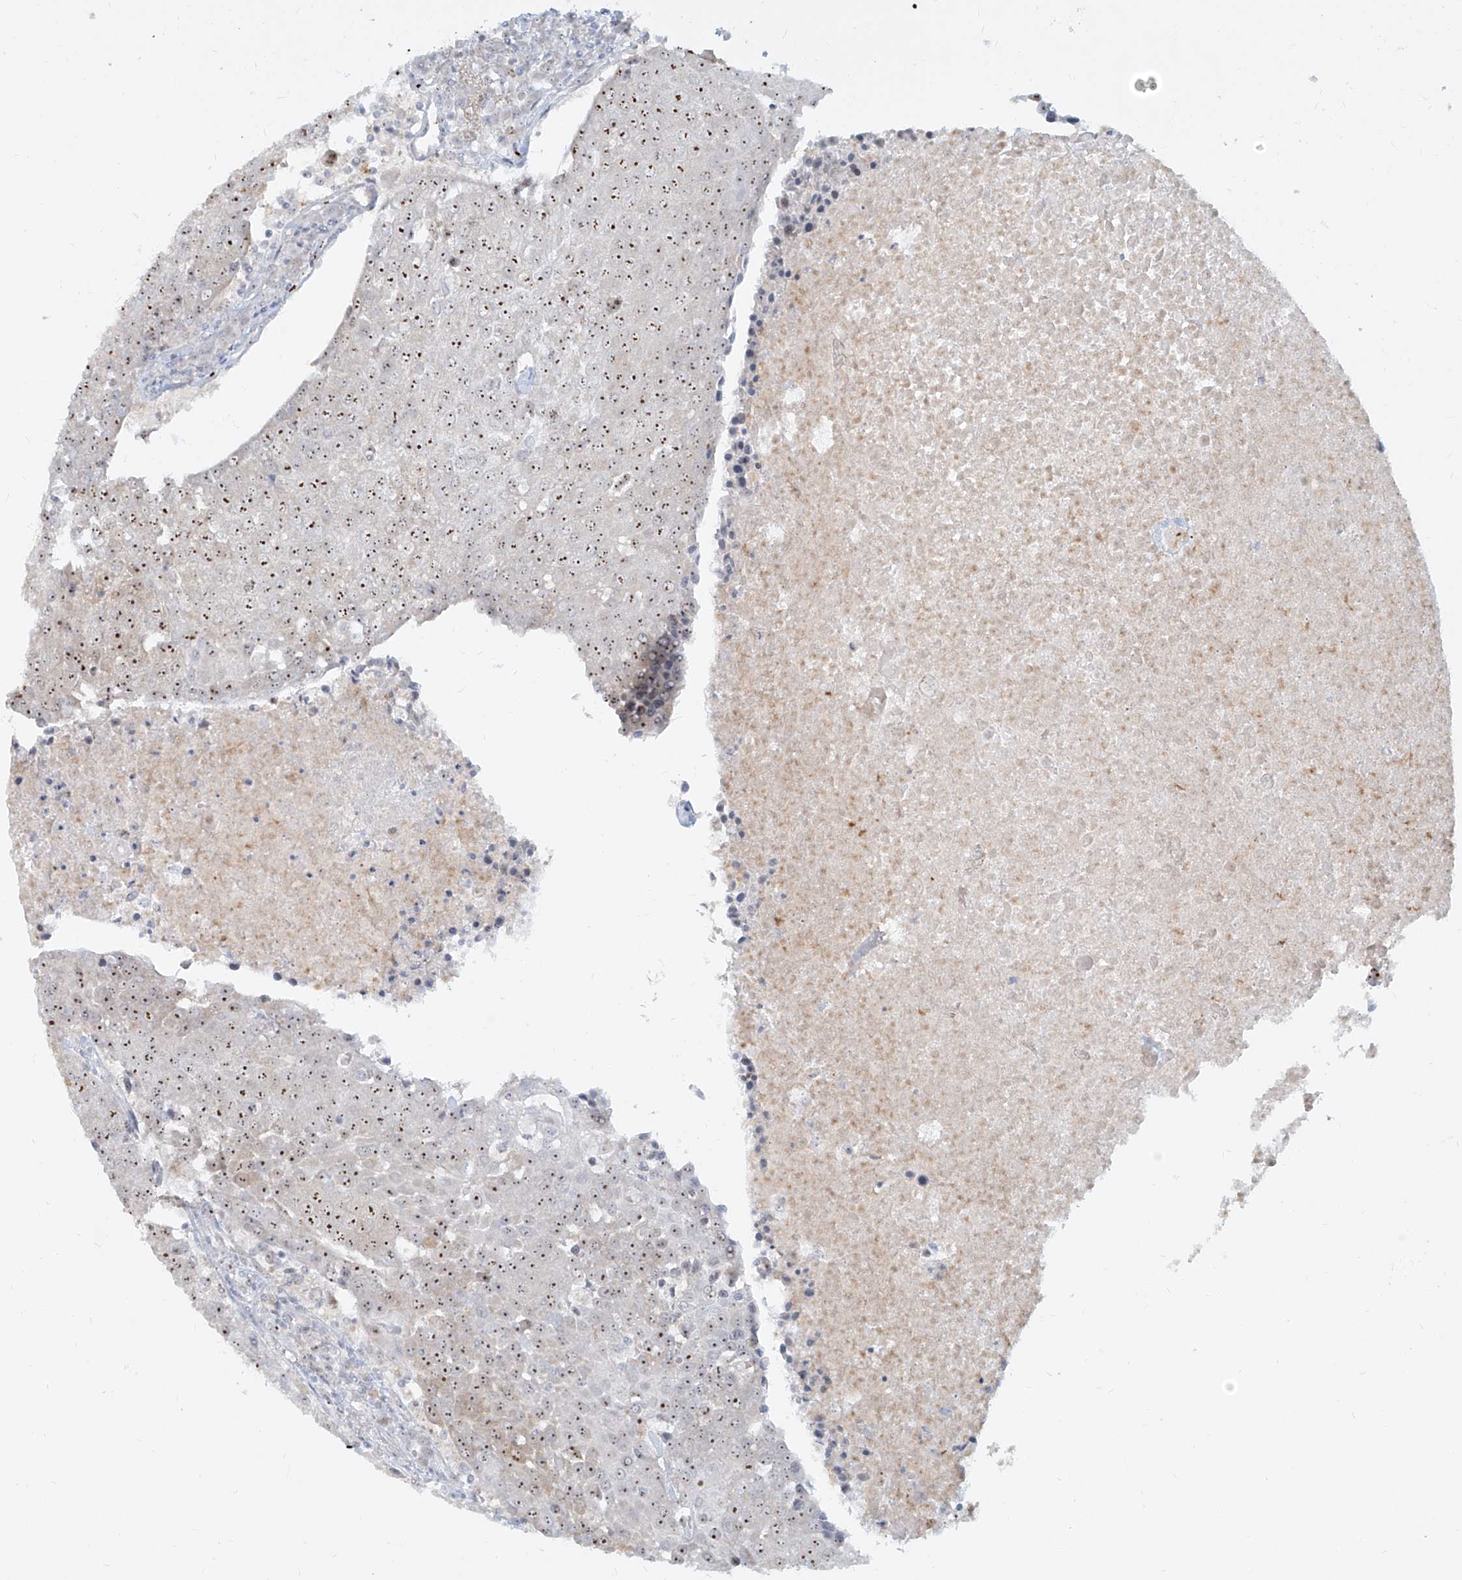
{"staining": {"intensity": "strong", "quantity": ">75%", "location": "nuclear"}, "tissue": "urothelial cancer", "cell_type": "Tumor cells", "image_type": "cancer", "snomed": [{"axis": "morphology", "description": "Urothelial carcinoma, High grade"}, {"axis": "topography", "description": "Urinary bladder"}], "caption": "Brown immunohistochemical staining in urothelial carcinoma (high-grade) displays strong nuclear expression in about >75% of tumor cells.", "gene": "BYSL", "patient": {"sex": "female", "age": 85}}